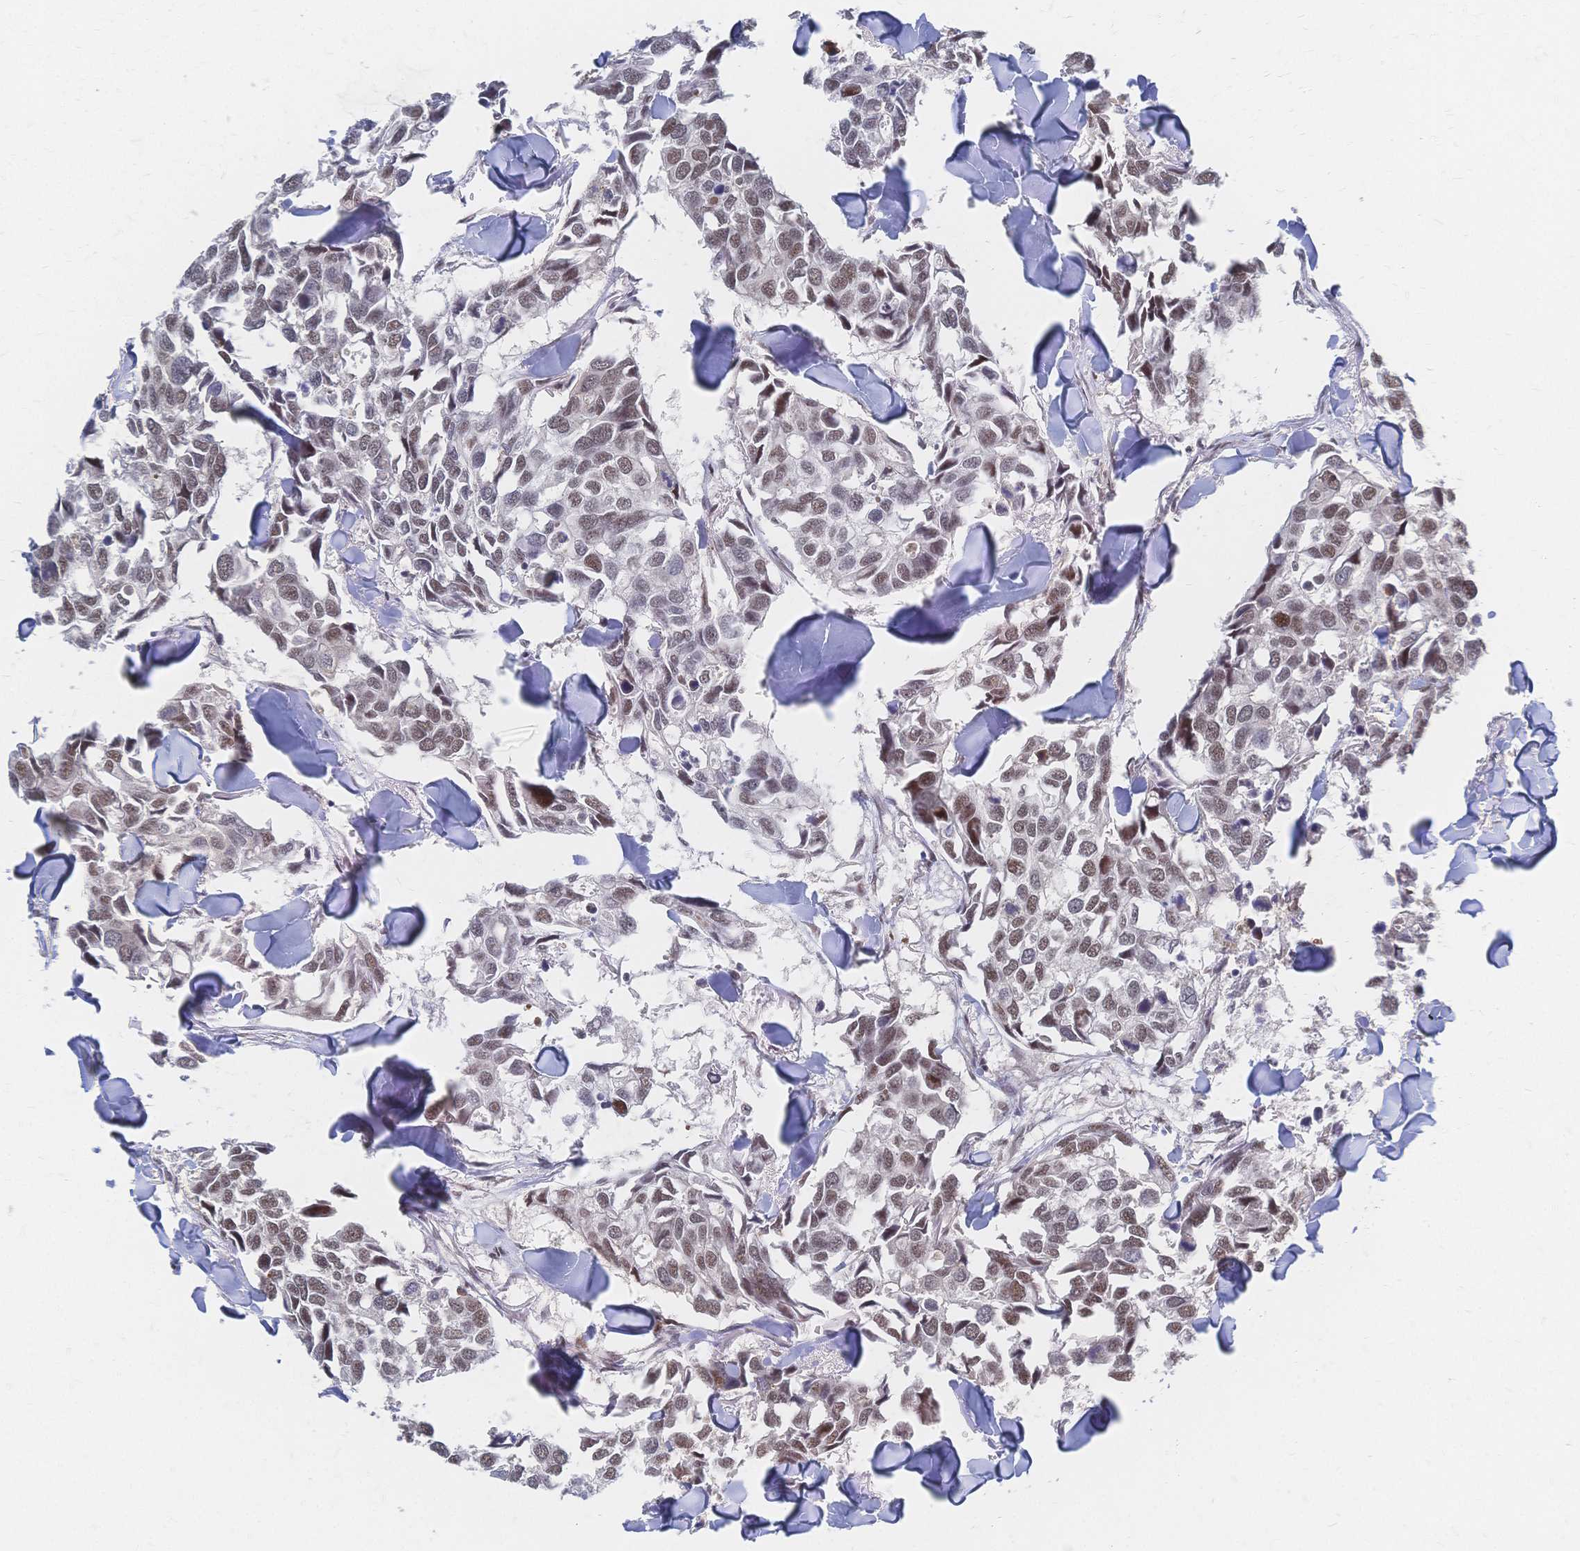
{"staining": {"intensity": "moderate", "quantity": ">75%", "location": "nuclear"}, "tissue": "breast cancer", "cell_type": "Tumor cells", "image_type": "cancer", "snomed": [{"axis": "morphology", "description": "Duct carcinoma"}, {"axis": "topography", "description": "Breast"}], "caption": "An IHC photomicrograph of neoplastic tissue is shown. Protein staining in brown labels moderate nuclear positivity in breast infiltrating ductal carcinoma within tumor cells.", "gene": "NELFA", "patient": {"sex": "female", "age": 83}}